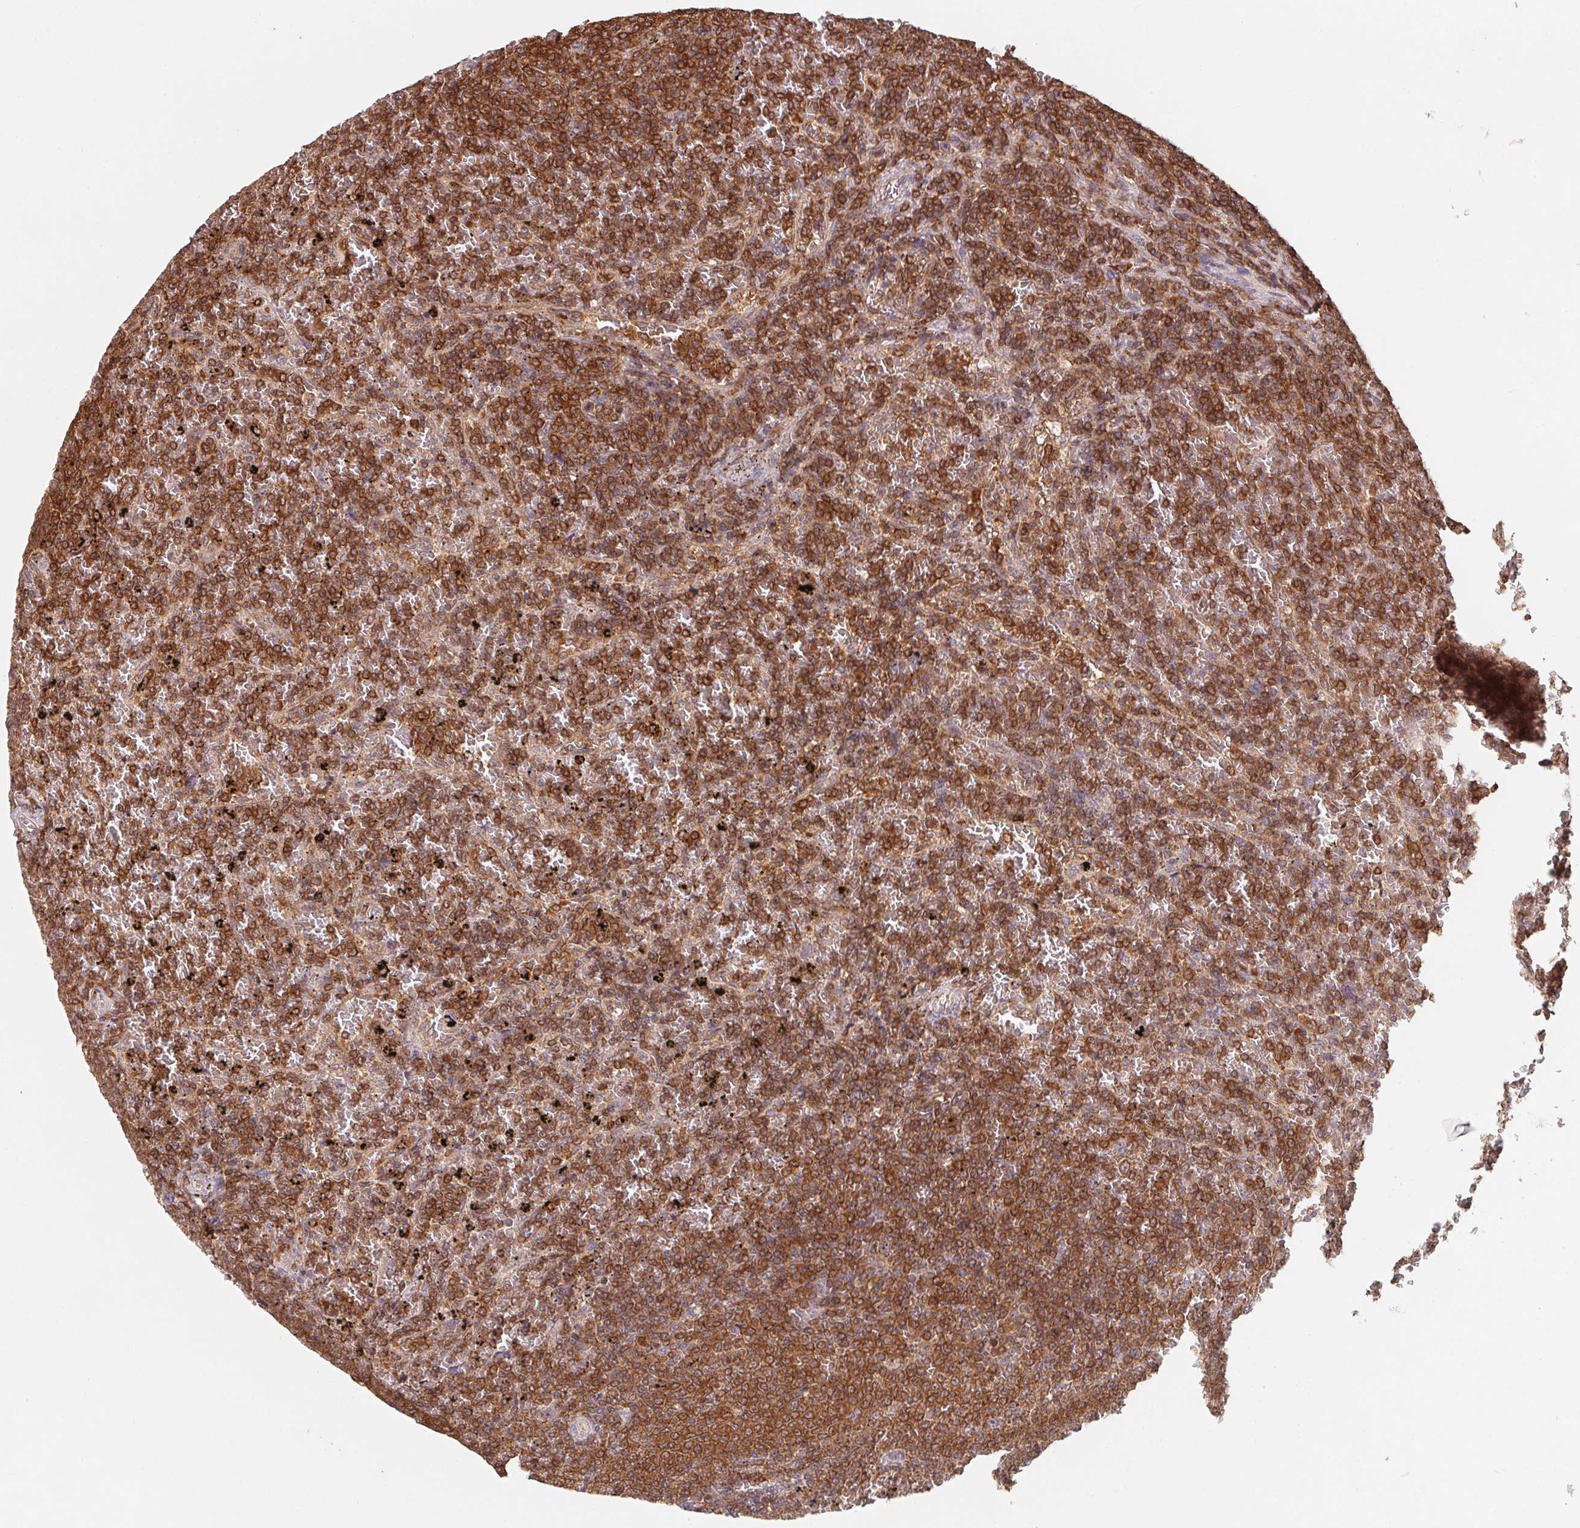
{"staining": {"intensity": "moderate", "quantity": ">75%", "location": "cytoplasmic/membranous"}, "tissue": "lymphoma", "cell_type": "Tumor cells", "image_type": "cancer", "snomed": [{"axis": "morphology", "description": "Malignant lymphoma, non-Hodgkin's type, Low grade"}, {"axis": "topography", "description": "Spleen"}], "caption": "Immunohistochemistry (IHC) of lymphoma shows medium levels of moderate cytoplasmic/membranous positivity in approximately >75% of tumor cells.", "gene": "ANKRD13A", "patient": {"sex": "female", "age": 77}}